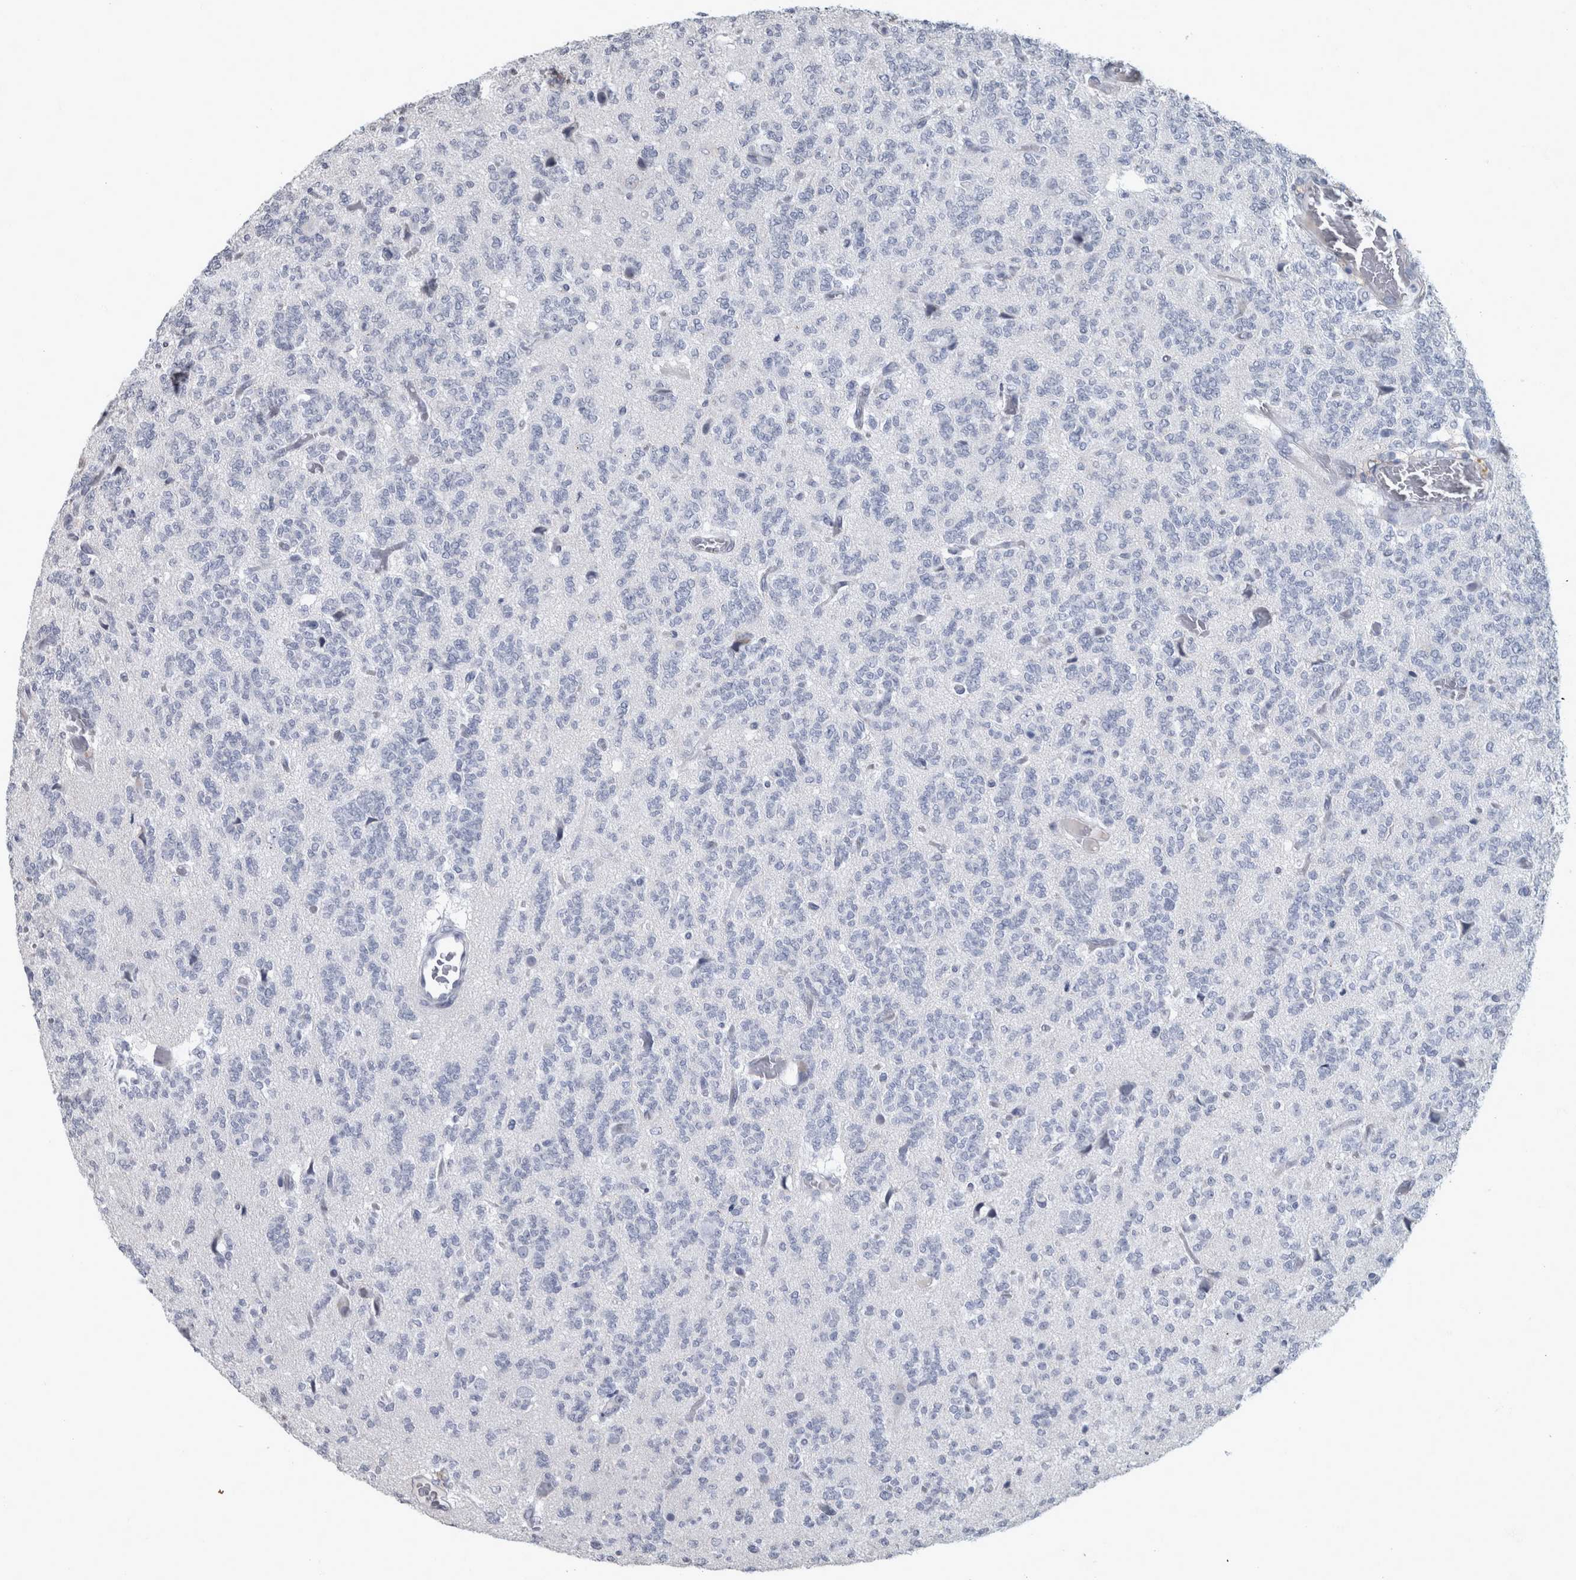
{"staining": {"intensity": "negative", "quantity": "none", "location": "none"}, "tissue": "glioma", "cell_type": "Tumor cells", "image_type": "cancer", "snomed": [{"axis": "morphology", "description": "Glioma, malignant, Low grade"}, {"axis": "topography", "description": "Brain"}], "caption": "Immunohistochemistry image of human glioma stained for a protein (brown), which displays no positivity in tumor cells. Brightfield microscopy of immunohistochemistry stained with DAB (3,3'-diaminobenzidine) (brown) and hematoxylin (blue), captured at high magnification.", "gene": "DSG2", "patient": {"sex": "male", "age": 38}}